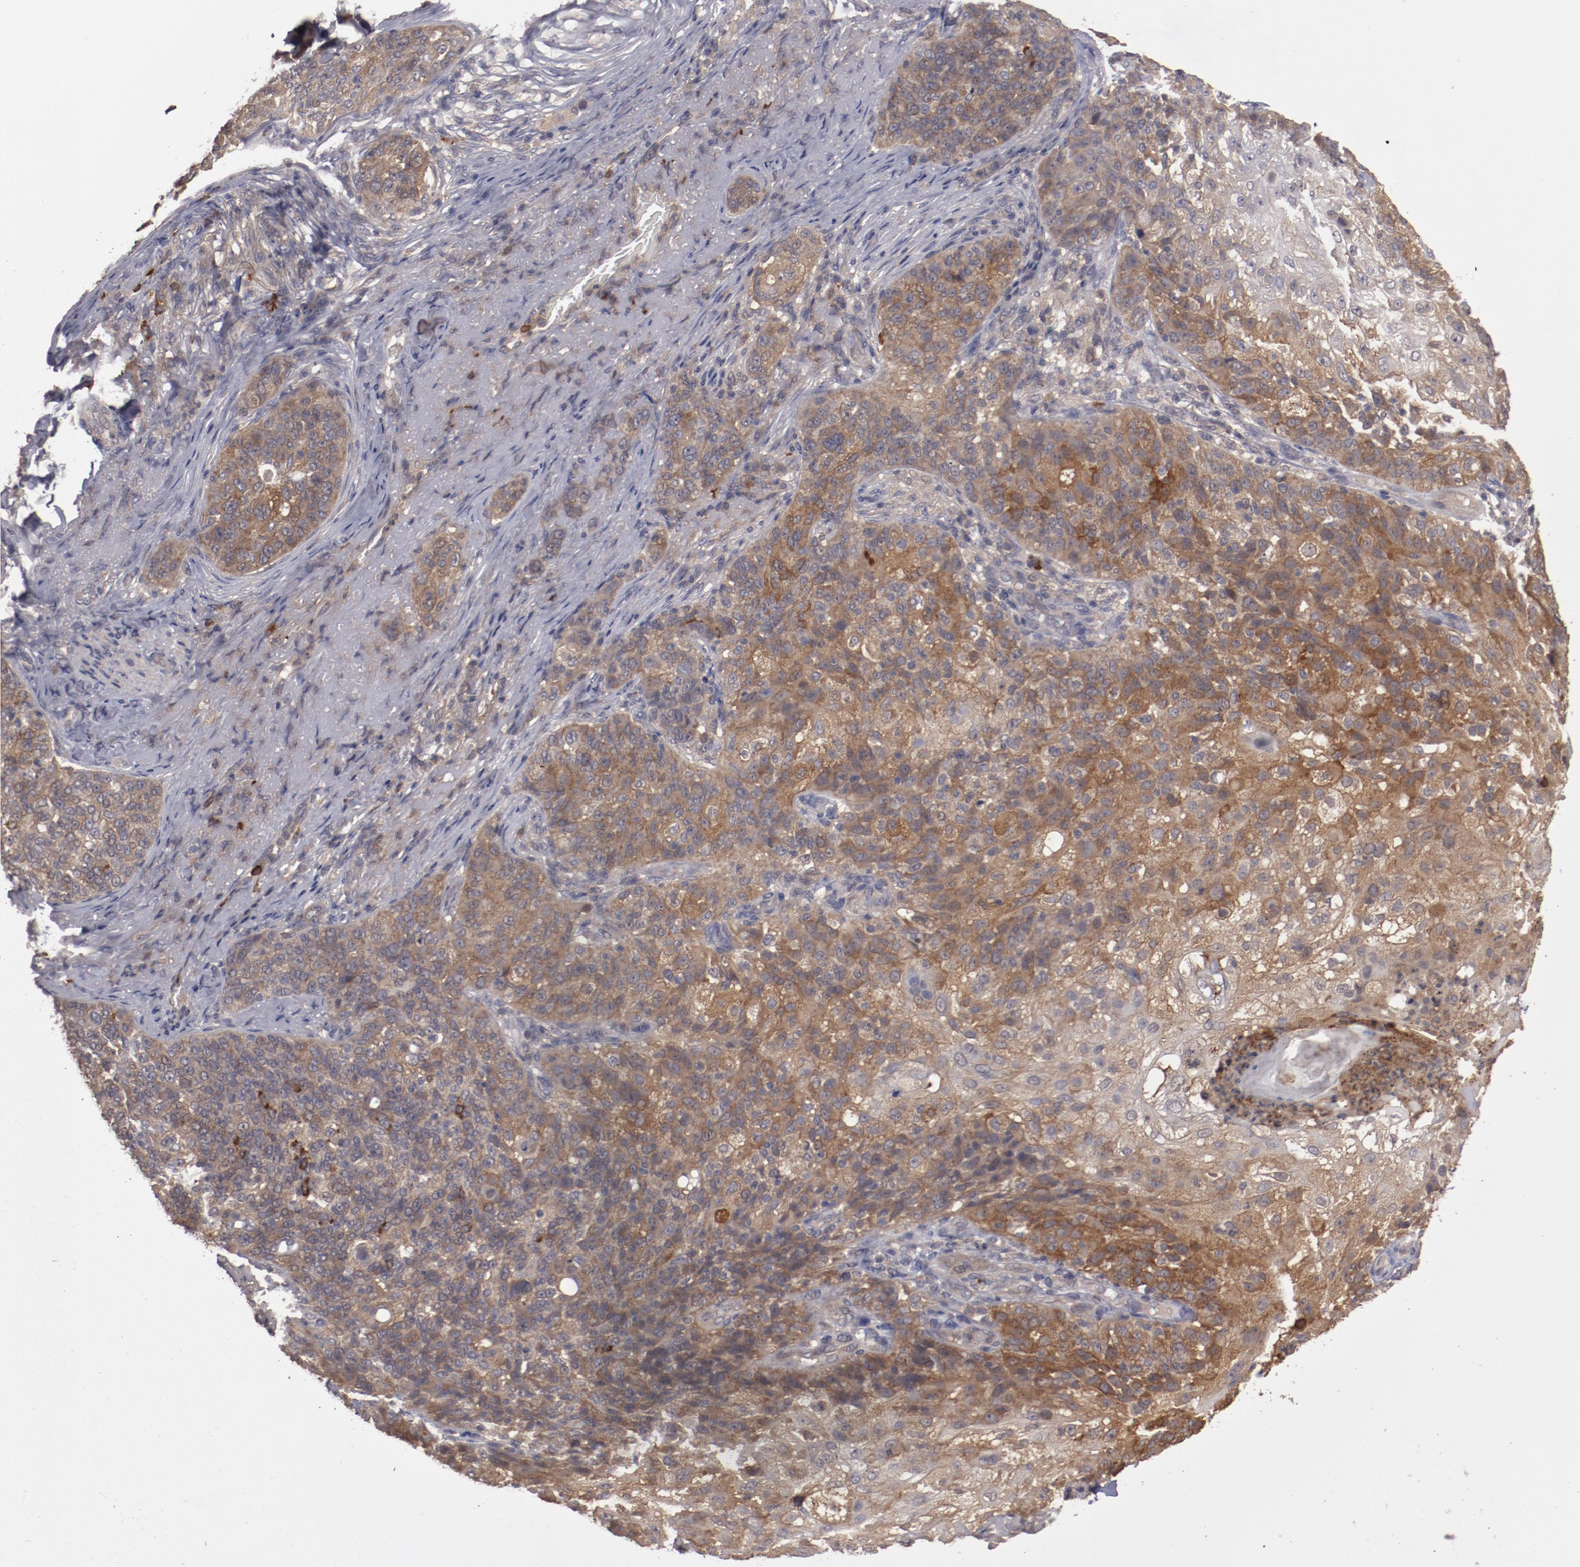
{"staining": {"intensity": "moderate", "quantity": ">75%", "location": "cytoplasmic/membranous"}, "tissue": "skin cancer", "cell_type": "Tumor cells", "image_type": "cancer", "snomed": [{"axis": "morphology", "description": "Normal tissue, NOS"}, {"axis": "morphology", "description": "Squamous cell carcinoma, NOS"}, {"axis": "topography", "description": "Skin"}], "caption": "Immunohistochemical staining of squamous cell carcinoma (skin) demonstrates medium levels of moderate cytoplasmic/membranous expression in about >75% of tumor cells.", "gene": "LRRC75B", "patient": {"sex": "female", "age": 83}}